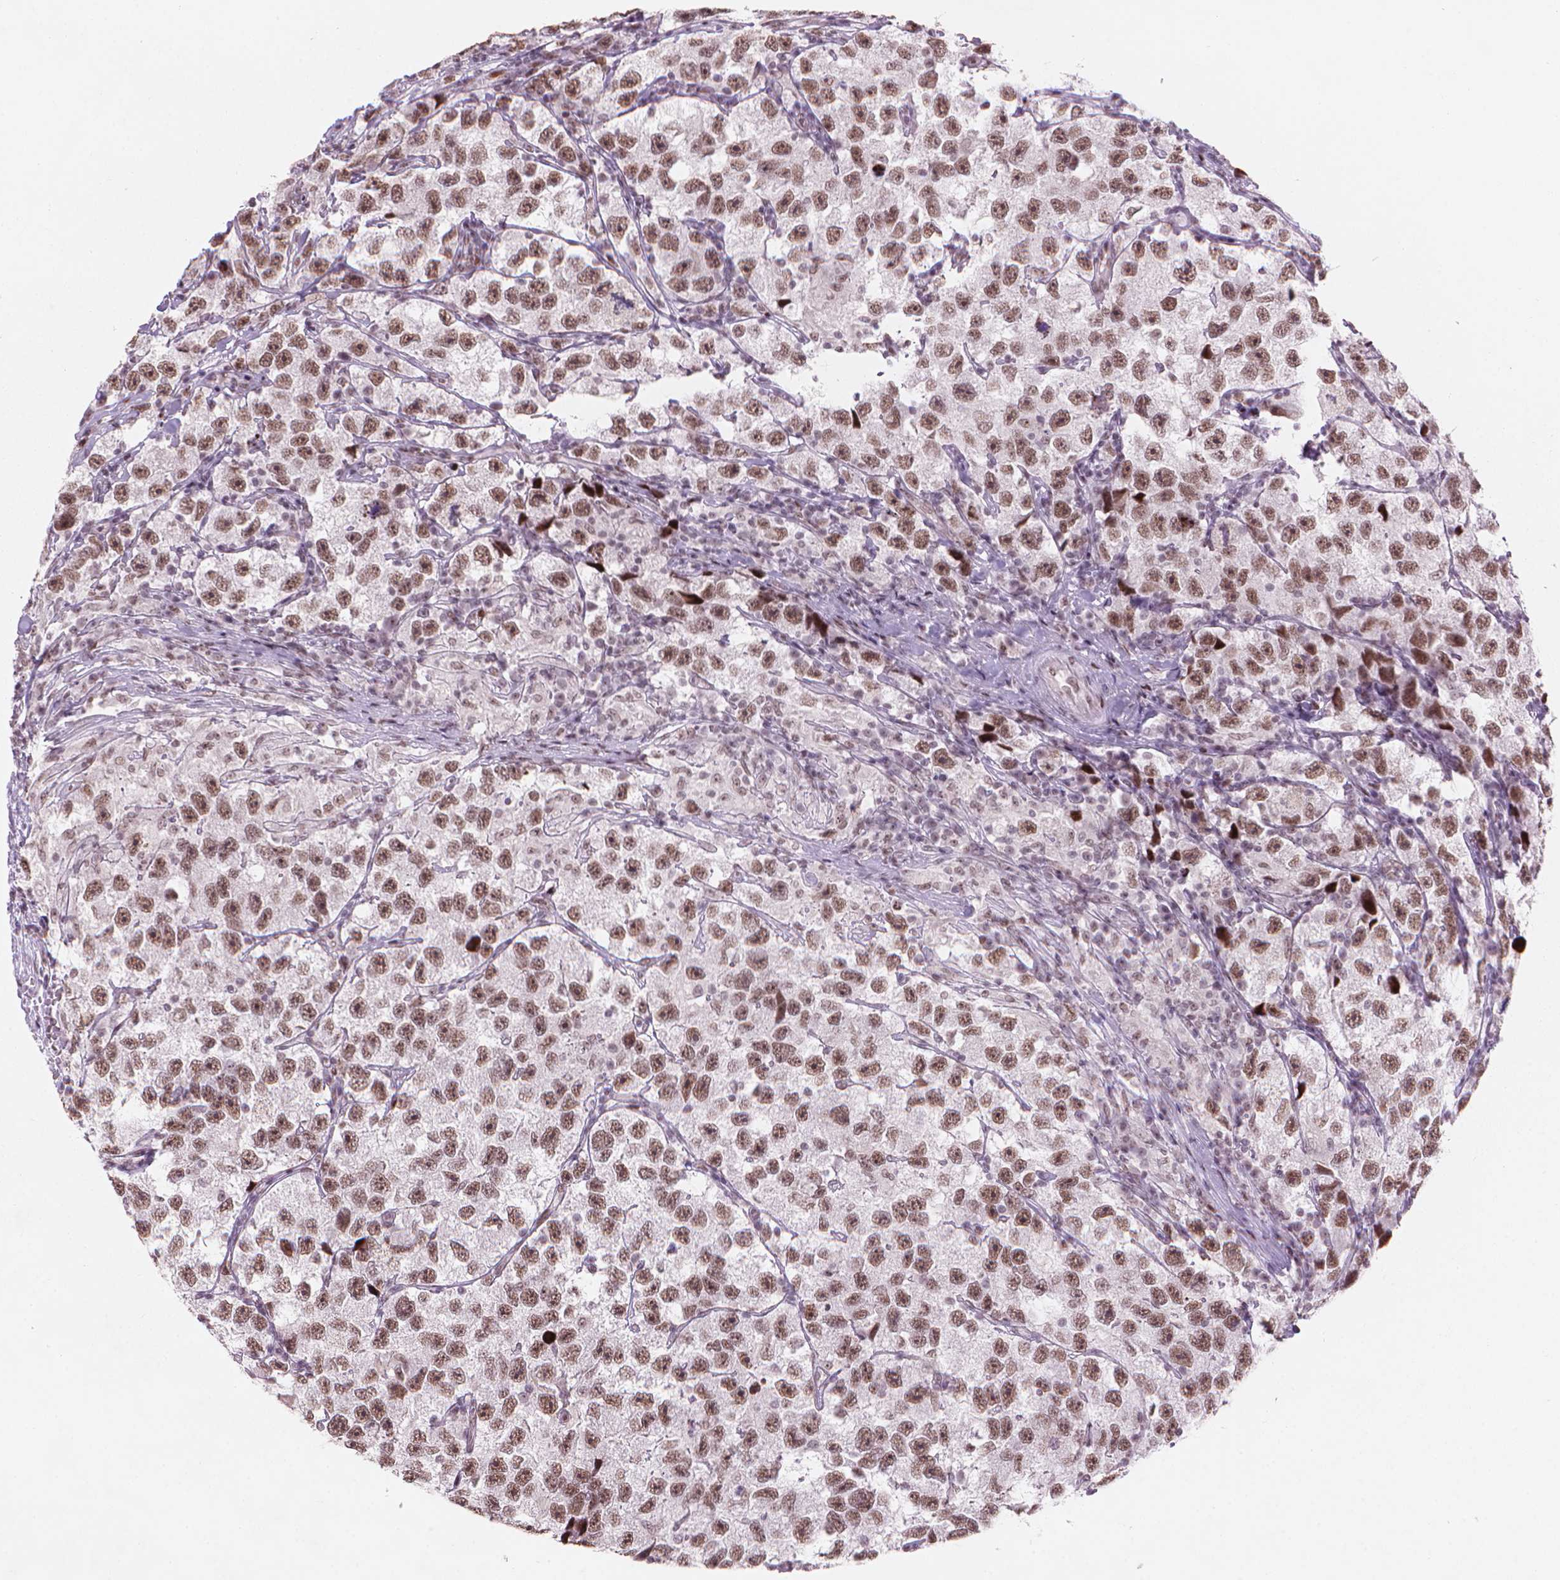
{"staining": {"intensity": "strong", "quantity": ">75%", "location": "nuclear"}, "tissue": "testis cancer", "cell_type": "Tumor cells", "image_type": "cancer", "snomed": [{"axis": "morphology", "description": "Seminoma, NOS"}, {"axis": "topography", "description": "Testis"}], "caption": "Tumor cells display high levels of strong nuclear expression in approximately >75% of cells in testis seminoma. Using DAB (3,3'-diaminobenzidine) (brown) and hematoxylin (blue) stains, captured at high magnification using brightfield microscopy.", "gene": "HES7", "patient": {"sex": "male", "age": 26}}